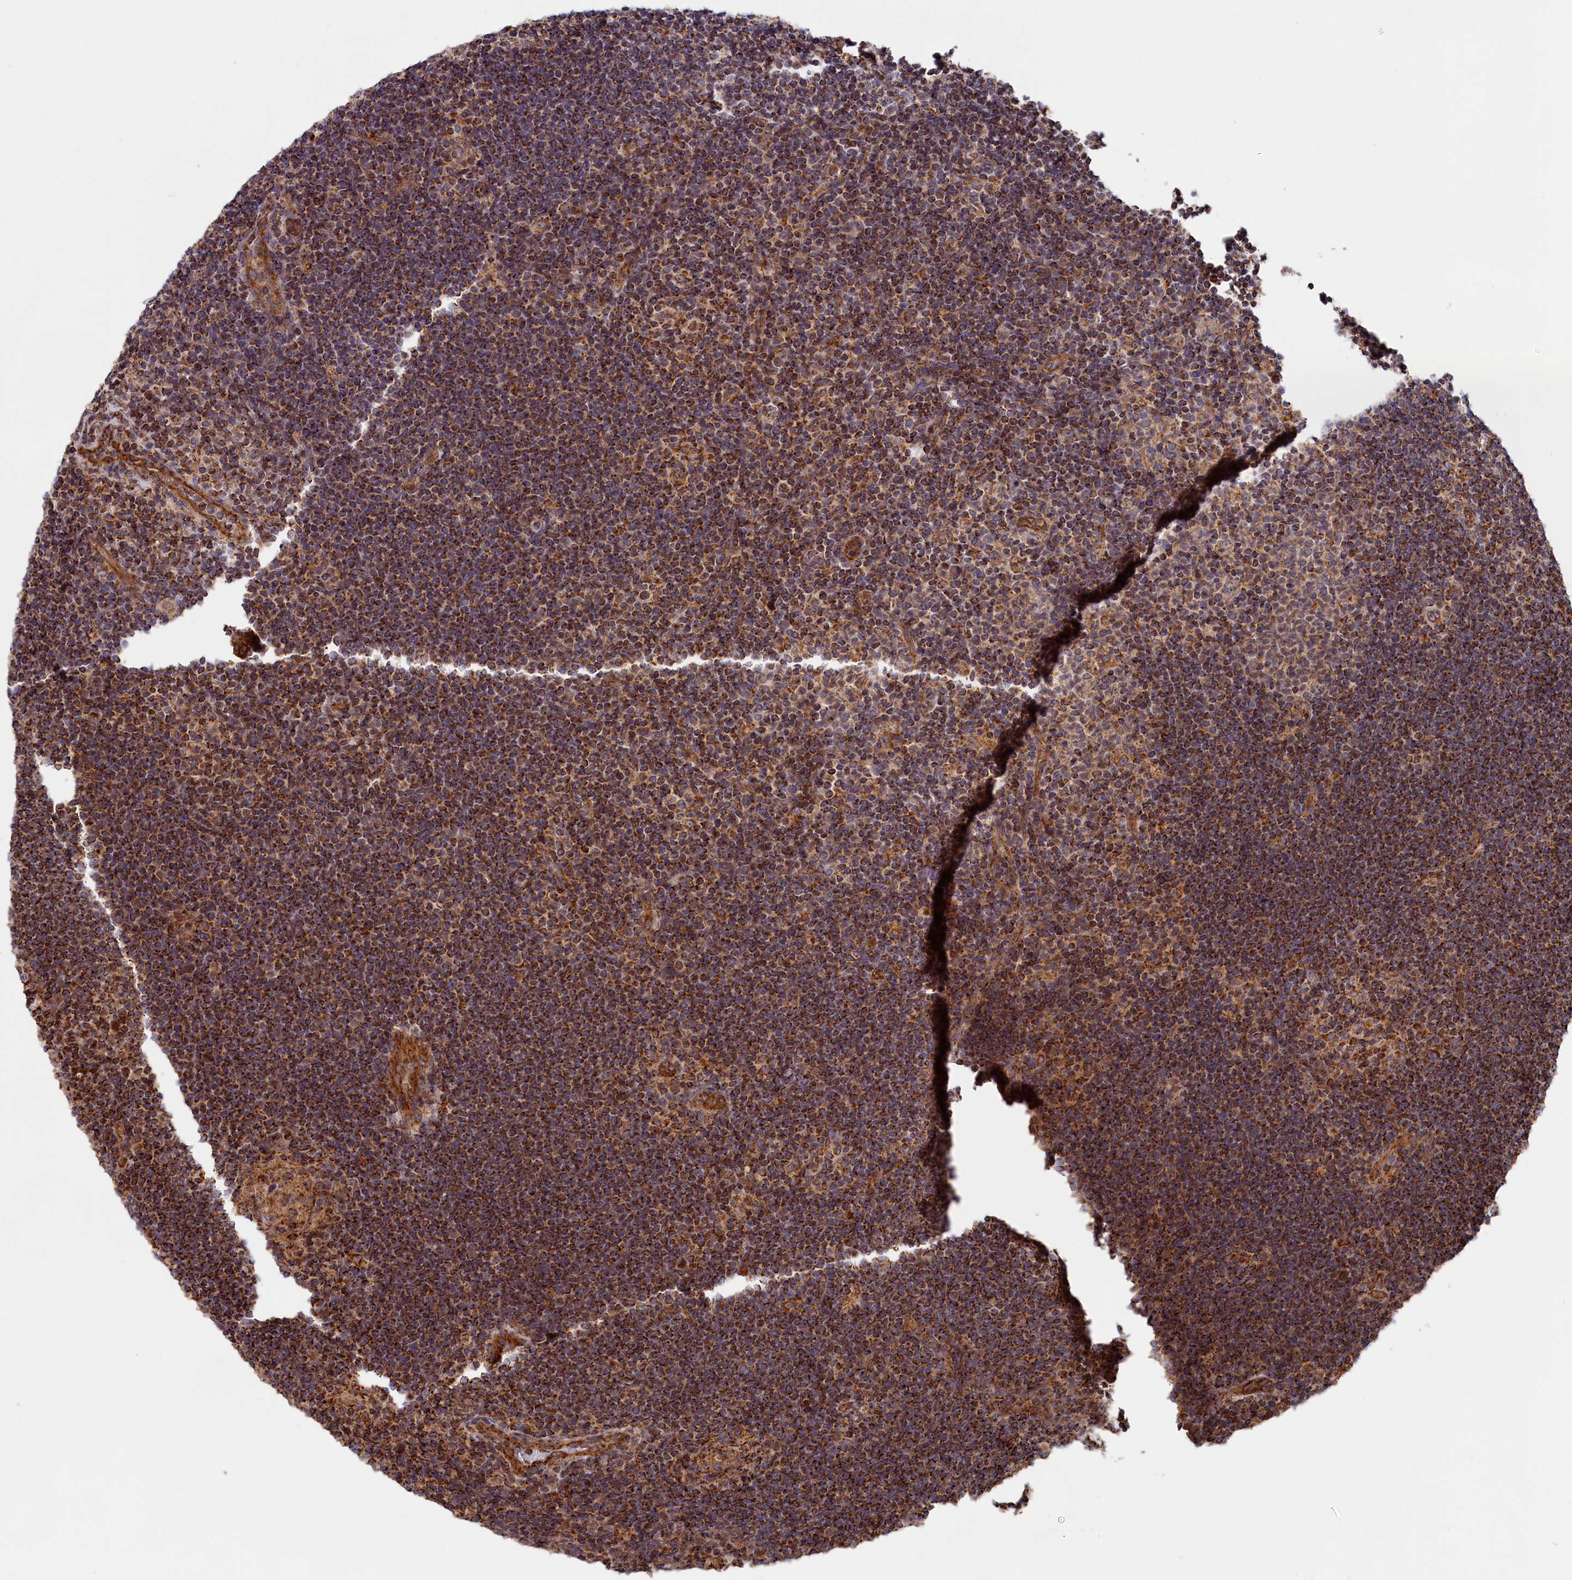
{"staining": {"intensity": "moderate", "quantity": ">75%", "location": "cytoplasmic/membranous"}, "tissue": "lymphoma", "cell_type": "Tumor cells", "image_type": "cancer", "snomed": [{"axis": "morphology", "description": "Hodgkin's disease, NOS"}, {"axis": "topography", "description": "Lymph node"}], "caption": "DAB immunohistochemical staining of Hodgkin's disease reveals moderate cytoplasmic/membranous protein expression in about >75% of tumor cells. (Stains: DAB (3,3'-diaminobenzidine) in brown, nuclei in blue, Microscopy: brightfield microscopy at high magnification).", "gene": "MACROD1", "patient": {"sex": "female", "age": 57}}